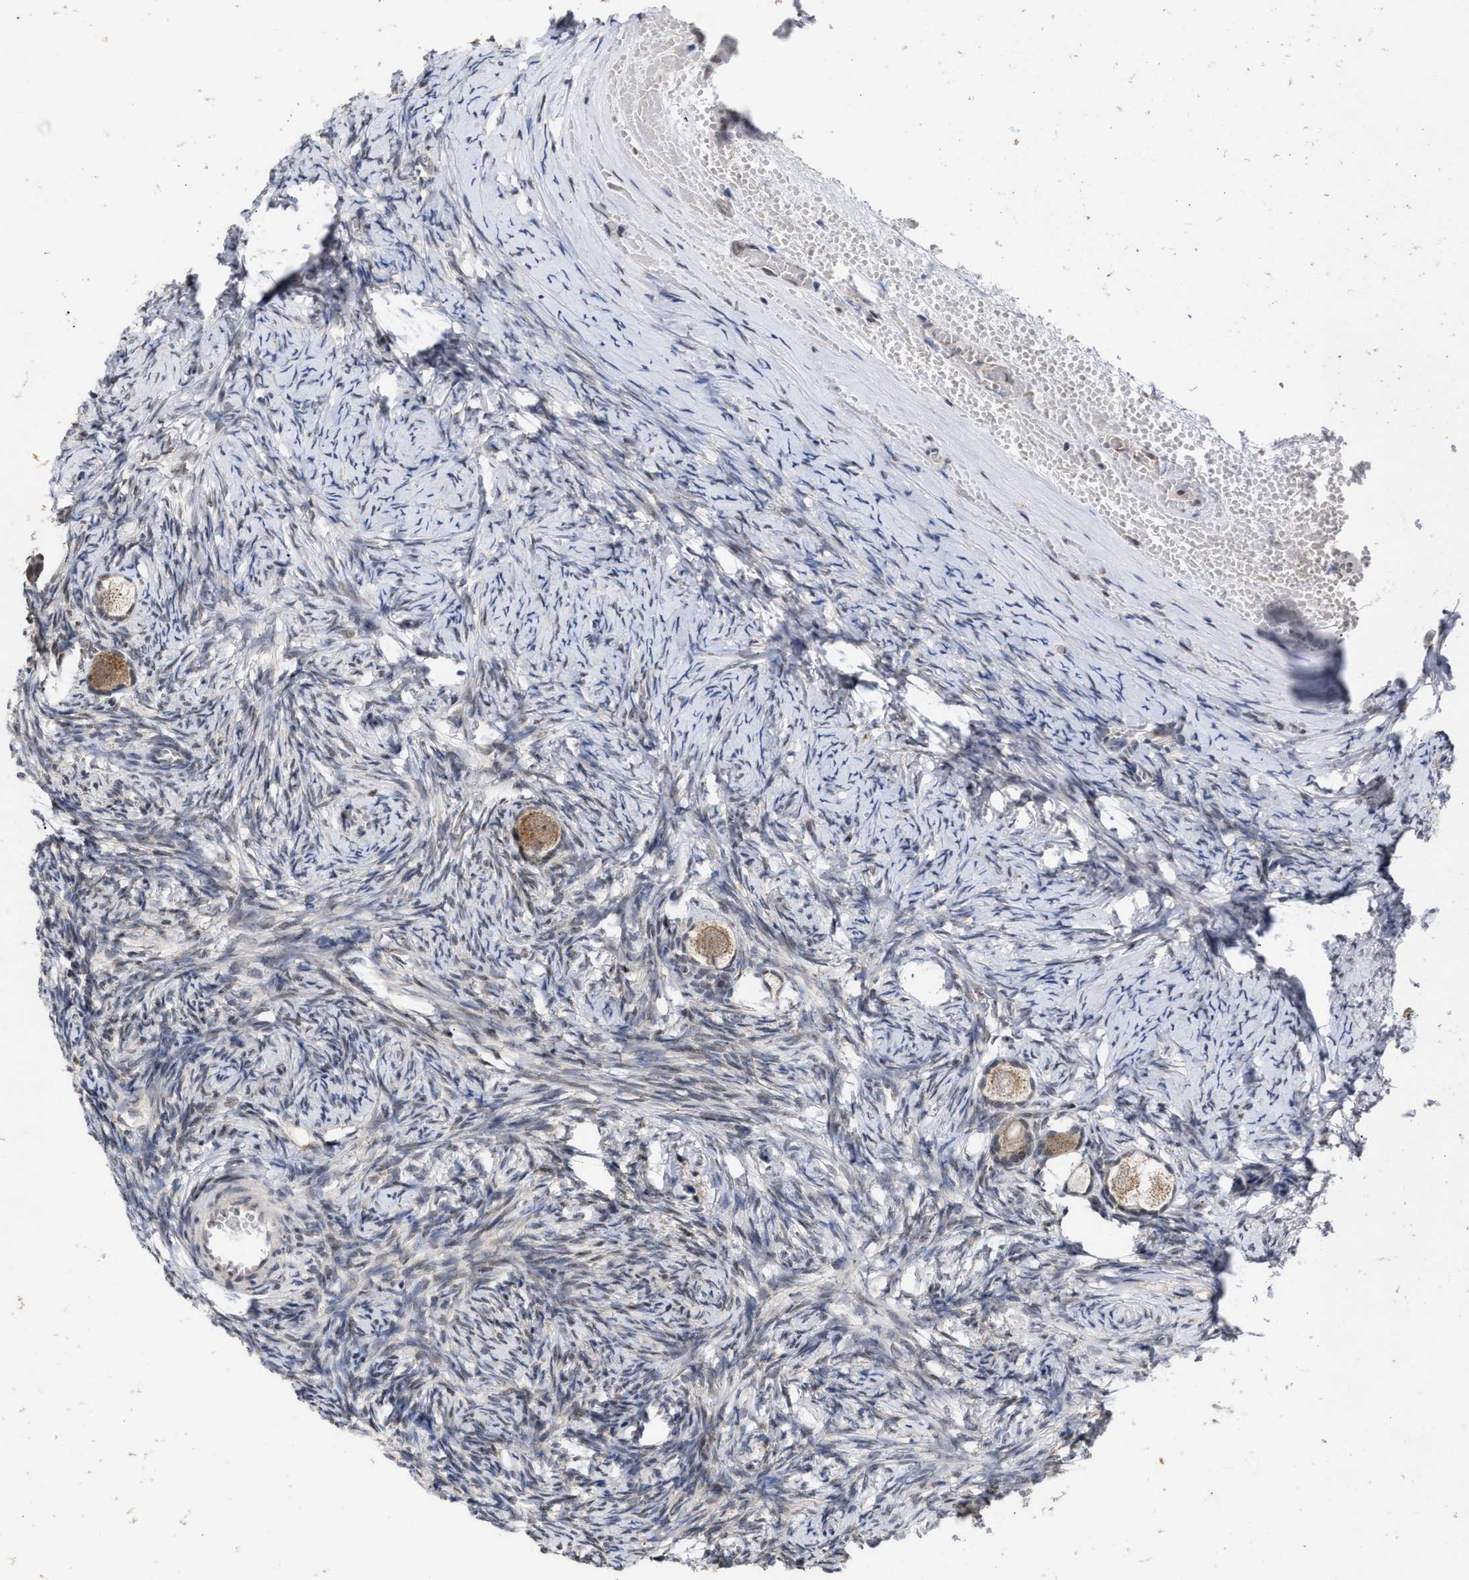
{"staining": {"intensity": "moderate", "quantity": ">75%", "location": "cytoplasmic/membranous"}, "tissue": "ovary", "cell_type": "Follicle cells", "image_type": "normal", "snomed": [{"axis": "morphology", "description": "Normal tissue, NOS"}, {"axis": "topography", "description": "Ovary"}], "caption": "DAB immunohistochemical staining of unremarkable ovary exhibits moderate cytoplasmic/membranous protein expression in about >75% of follicle cells. (Brightfield microscopy of DAB IHC at high magnification).", "gene": "MKNK2", "patient": {"sex": "female", "age": 27}}